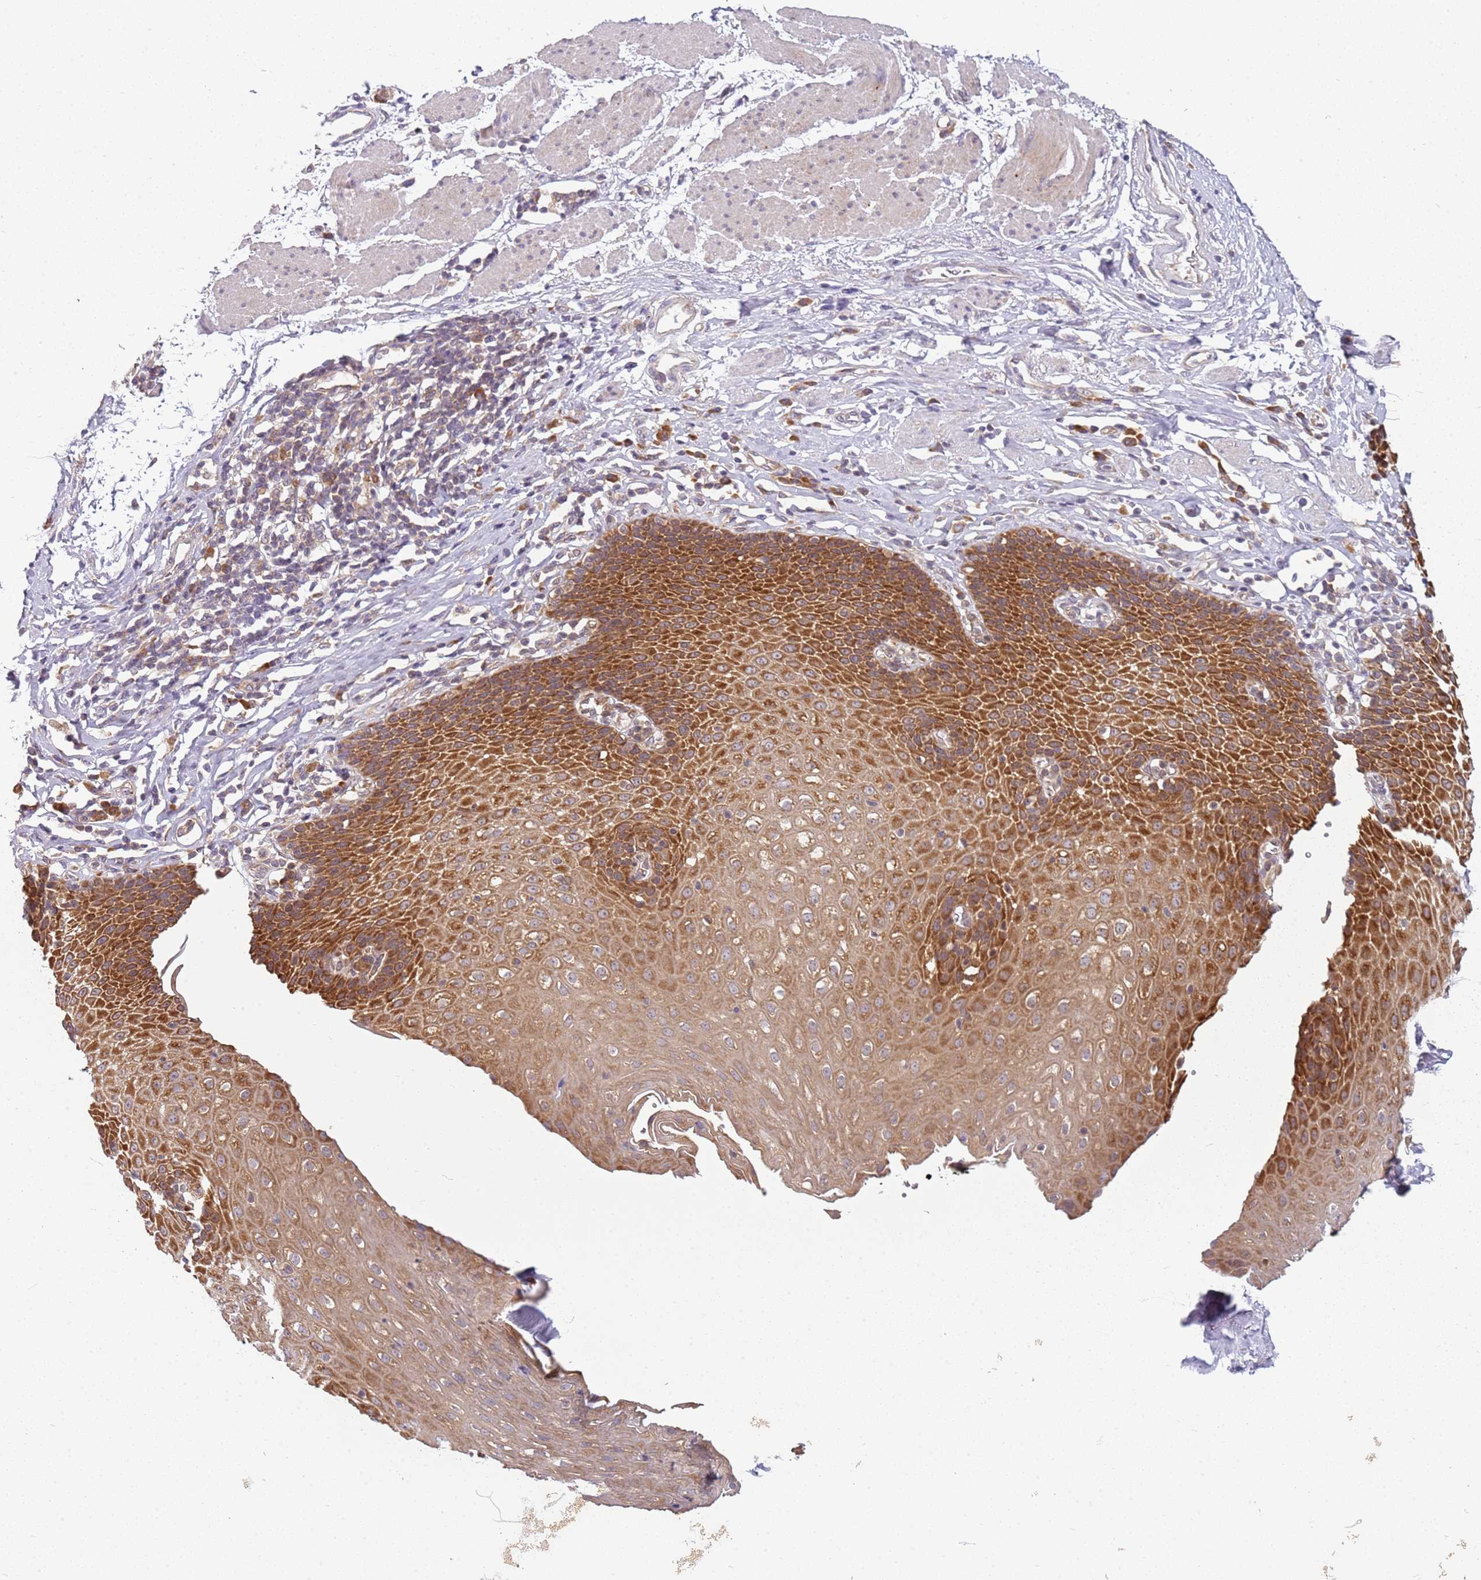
{"staining": {"intensity": "strong", "quantity": "25%-75%", "location": "cytoplasmic/membranous"}, "tissue": "esophagus", "cell_type": "Squamous epithelial cells", "image_type": "normal", "snomed": [{"axis": "morphology", "description": "Normal tissue, NOS"}, {"axis": "topography", "description": "Esophagus"}], "caption": "DAB (3,3'-diaminobenzidine) immunohistochemical staining of unremarkable esophagus displays strong cytoplasmic/membranous protein expression in approximately 25%-75% of squamous epithelial cells. The staining was performed using DAB (3,3'-diaminobenzidine), with brown indicating positive protein expression. Nuclei are stained blue with hematoxylin.", "gene": "RPS28", "patient": {"sex": "female", "age": 61}}